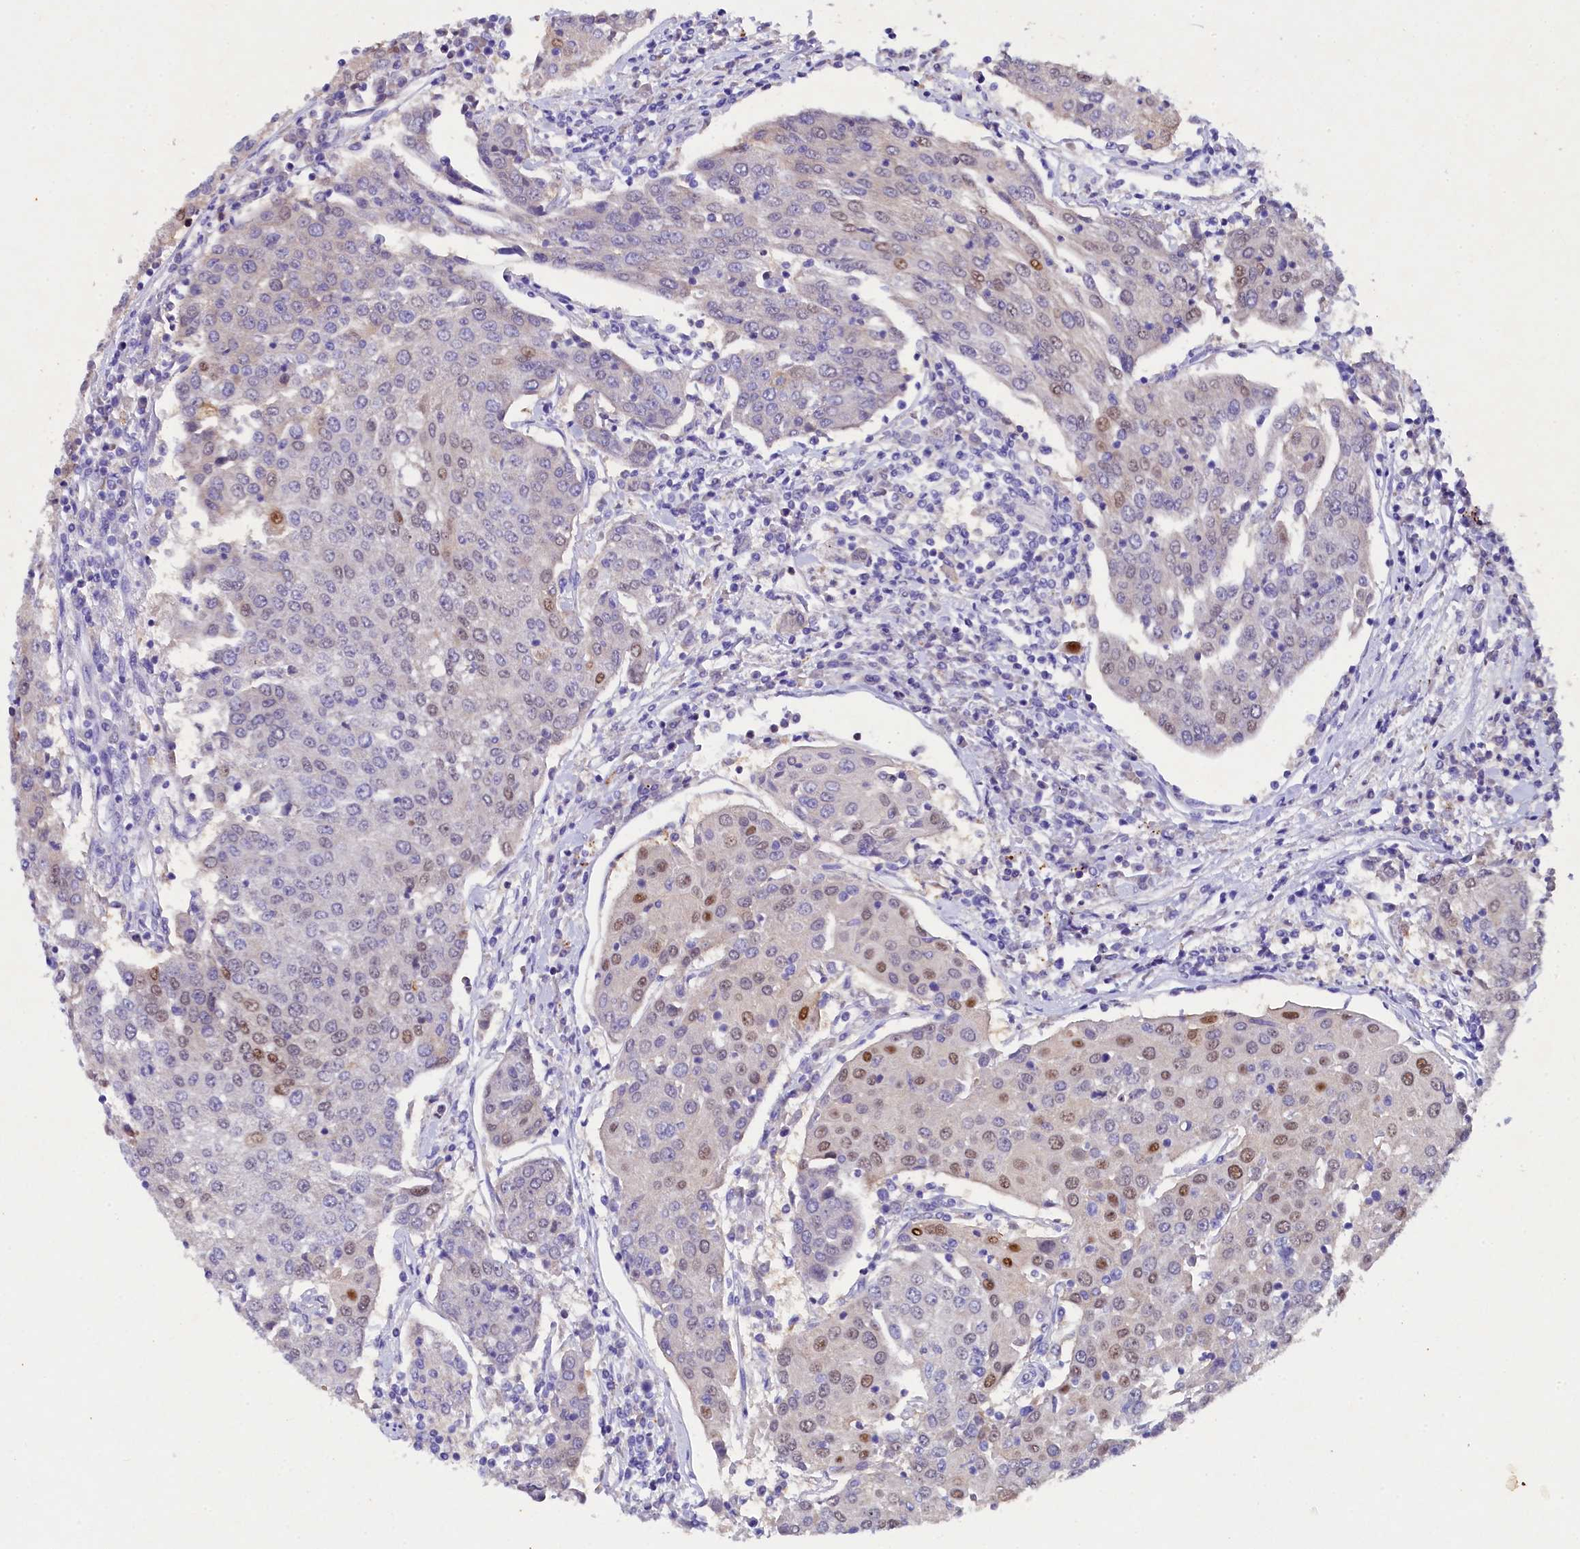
{"staining": {"intensity": "moderate", "quantity": "<25%", "location": "nuclear"}, "tissue": "urothelial cancer", "cell_type": "Tumor cells", "image_type": "cancer", "snomed": [{"axis": "morphology", "description": "Urothelial carcinoma, High grade"}, {"axis": "topography", "description": "Urinary bladder"}], "caption": "This image demonstrates immunohistochemistry (IHC) staining of high-grade urothelial carcinoma, with low moderate nuclear expression in approximately <25% of tumor cells.", "gene": "TGDS", "patient": {"sex": "female", "age": 85}}